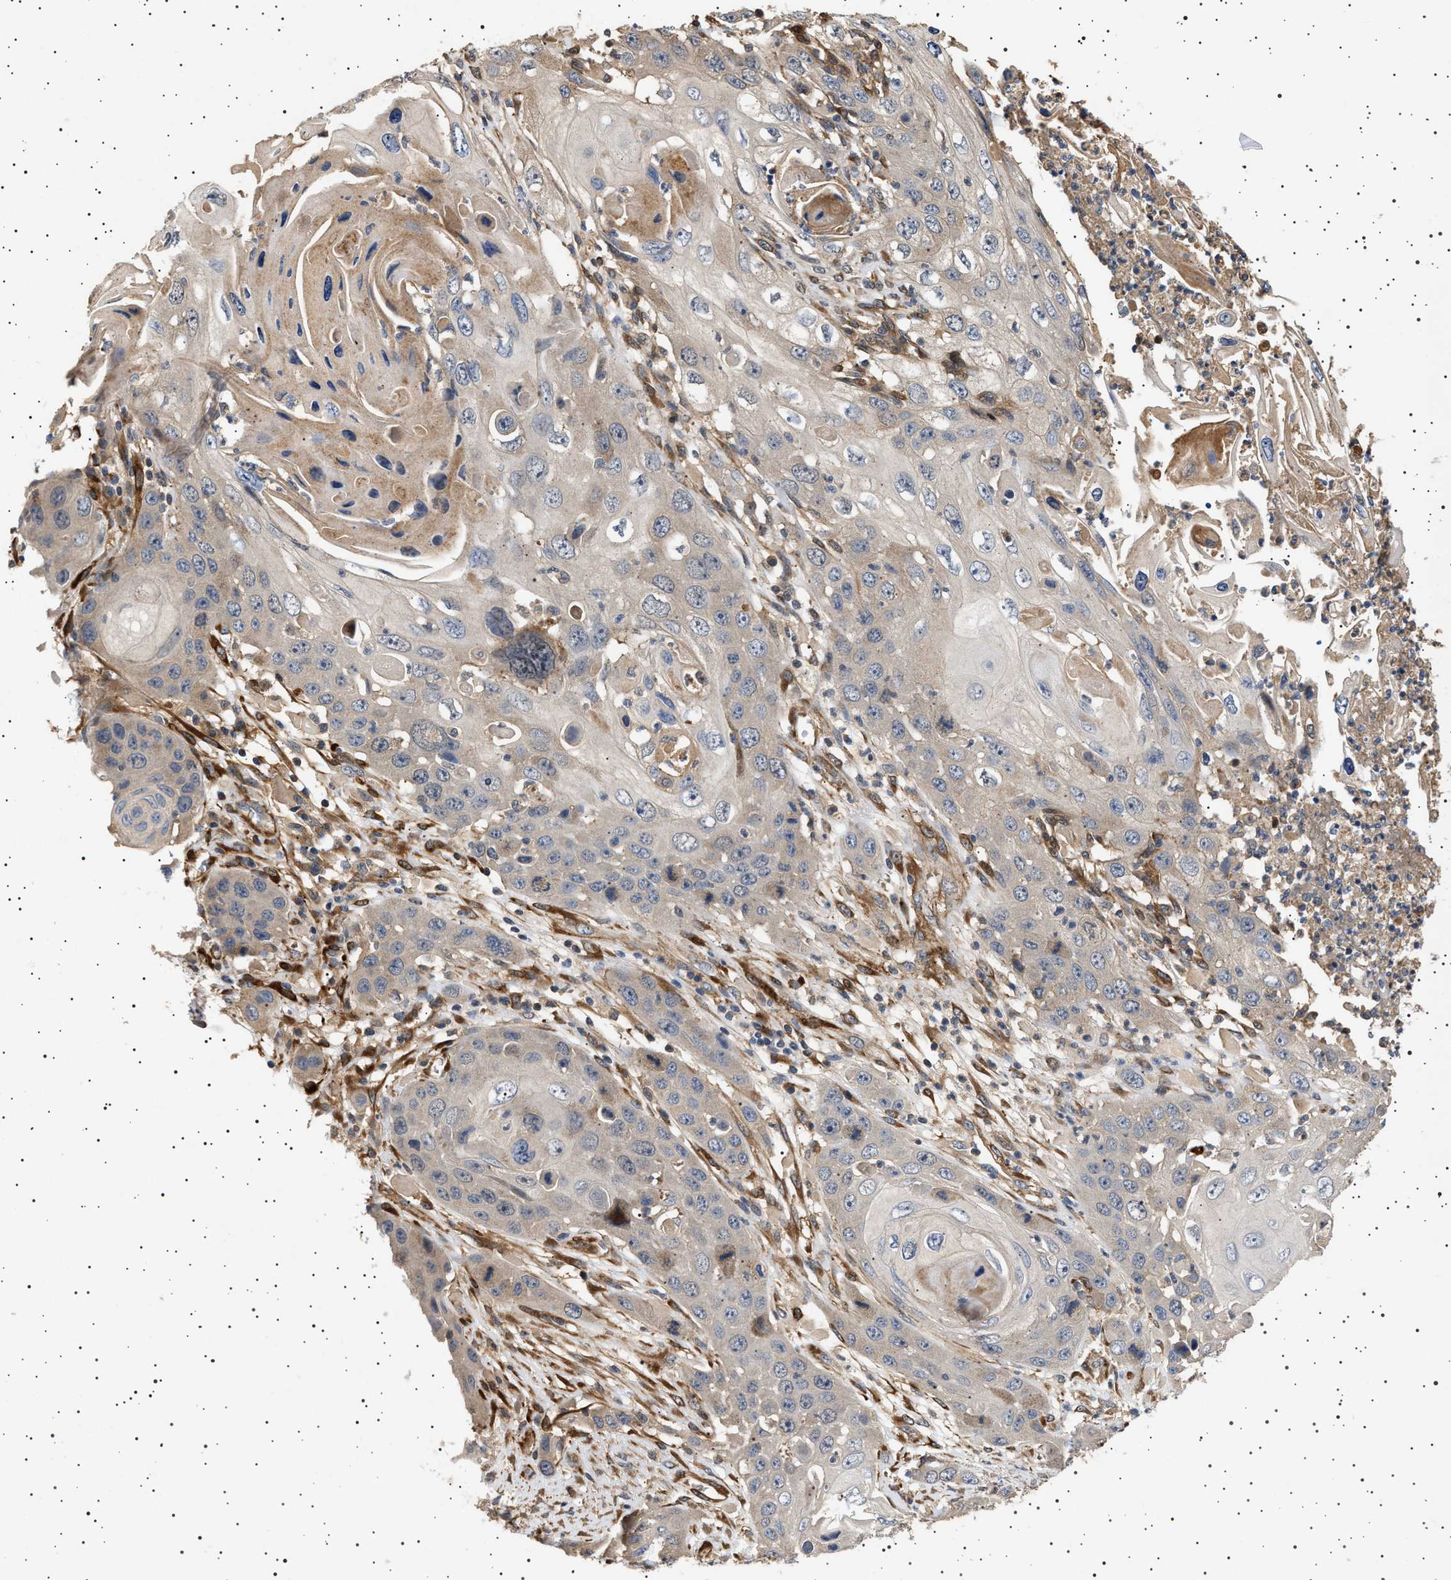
{"staining": {"intensity": "weak", "quantity": "<25%", "location": "cytoplasmic/membranous"}, "tissue": "skin cancer", "cell_type": "Tumor cells", "image_type": "cancer", "snomed": [{"axis": "morphology", "description": "Squamous cell carcinoma, NOS"}, {"axis": "topography", "description": "Skin"}], "caption": "Histopathology image shows no significant protein staining in tumor cells of squamous cell carcinoma (skin). Brightfield microscopy of IHC stained with DAB (3,3'-diaminobenzidine) (brown) and hematoxylin (blue), captured at high magnification.", "gene": "GUCY1B1", "patient": {"sex": "male", "age": 55}}